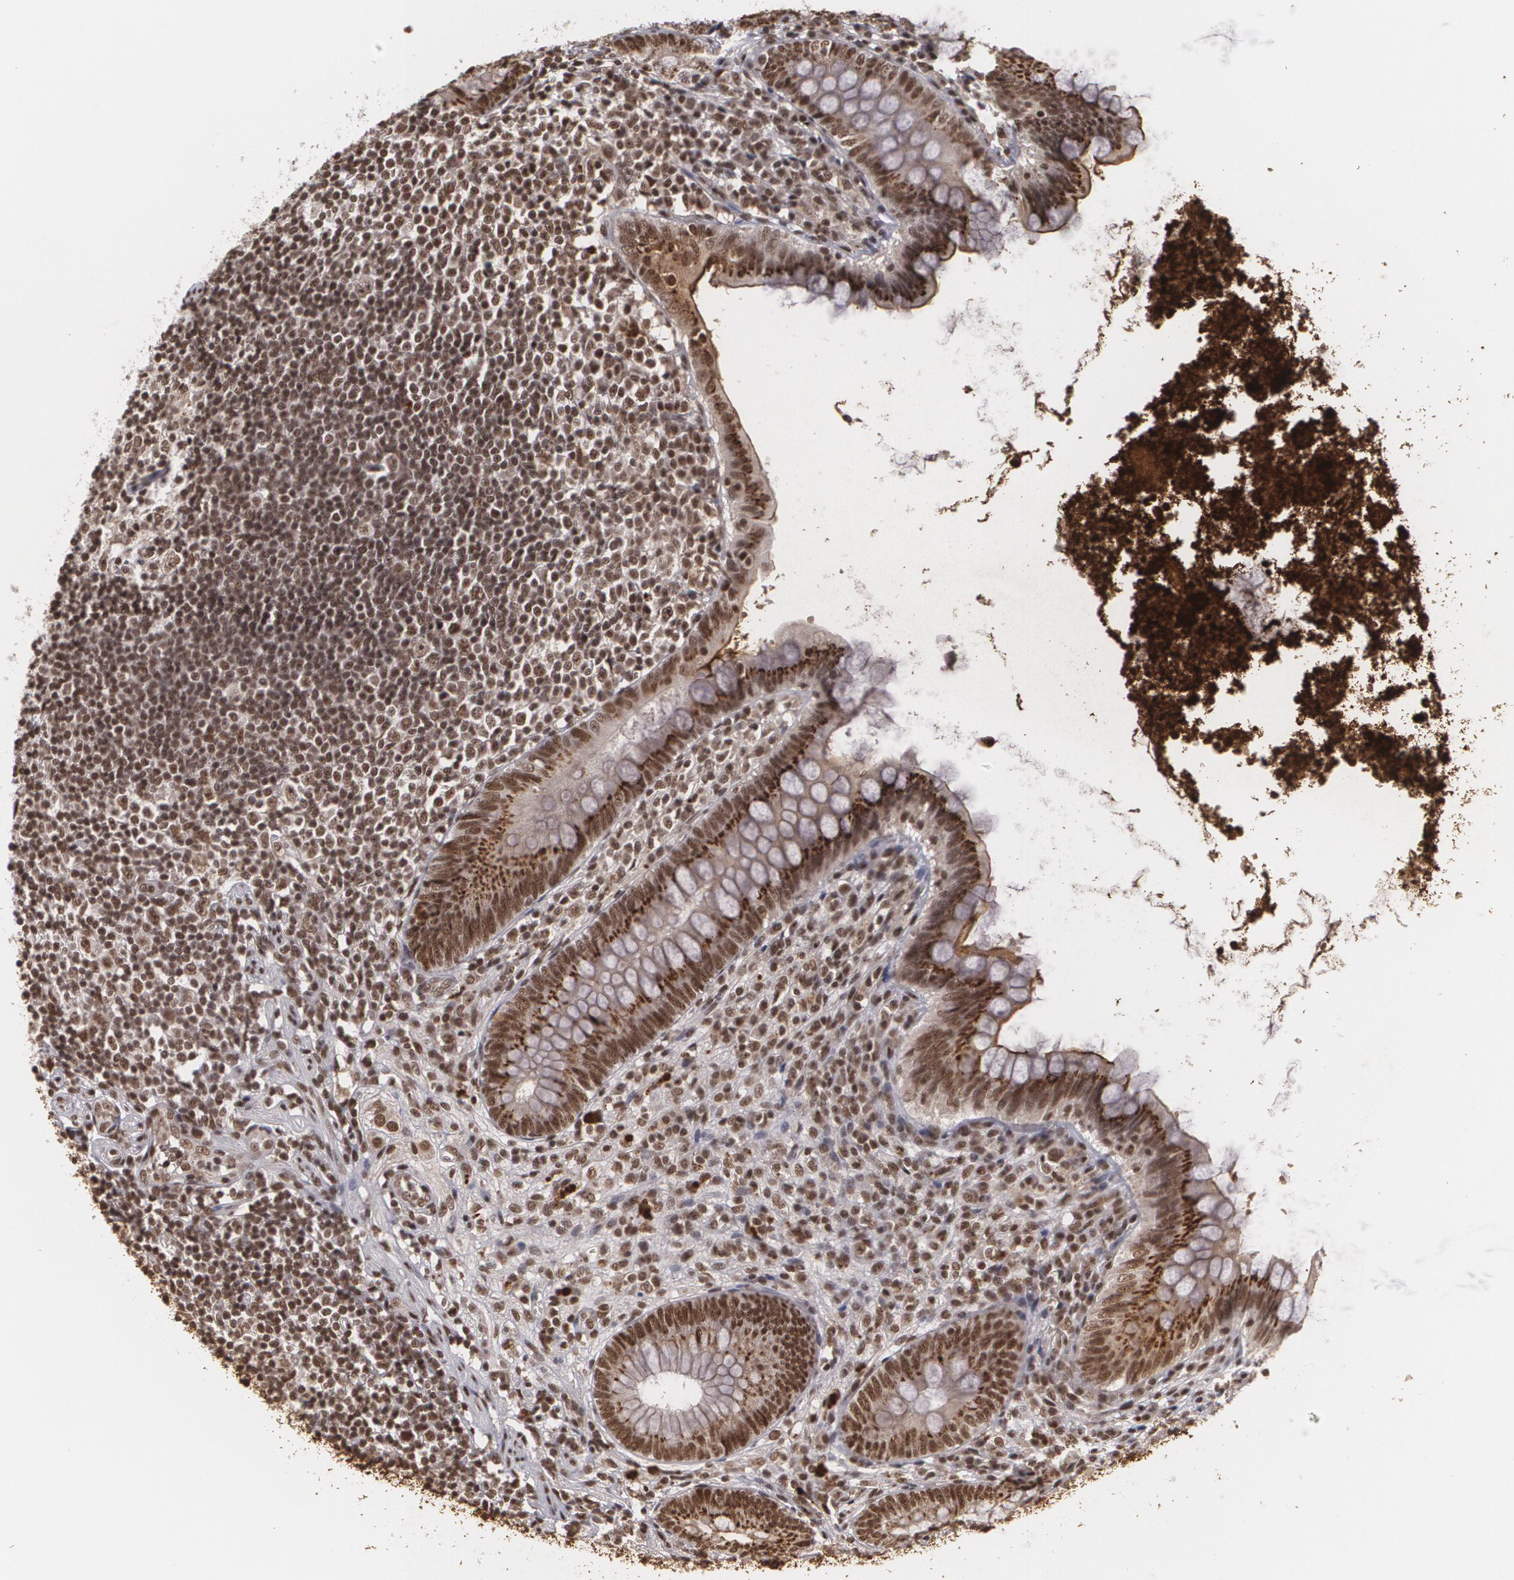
{"staining": {"intensity": "strong", "quantity": ">75%", "location": "nuclear"}, "tissue": "appendix", "cell_type": "Glandular cells", "image_type": "normal", "snomed": [{"axis": "morphology", "description": "Normal tissue, NOS"}, {"axis": "topography", "description": "Appendix"}], "caption": "The micrograph displays immunohistochemical staining of unremarkable appendix. There is strong nuclear expression is appreciated in about >75% of glandular cells. (IHC, brightfield microscopy, high magnification).", "gene": "RXRB", "patient": {"sex": "female", "age": 66}}